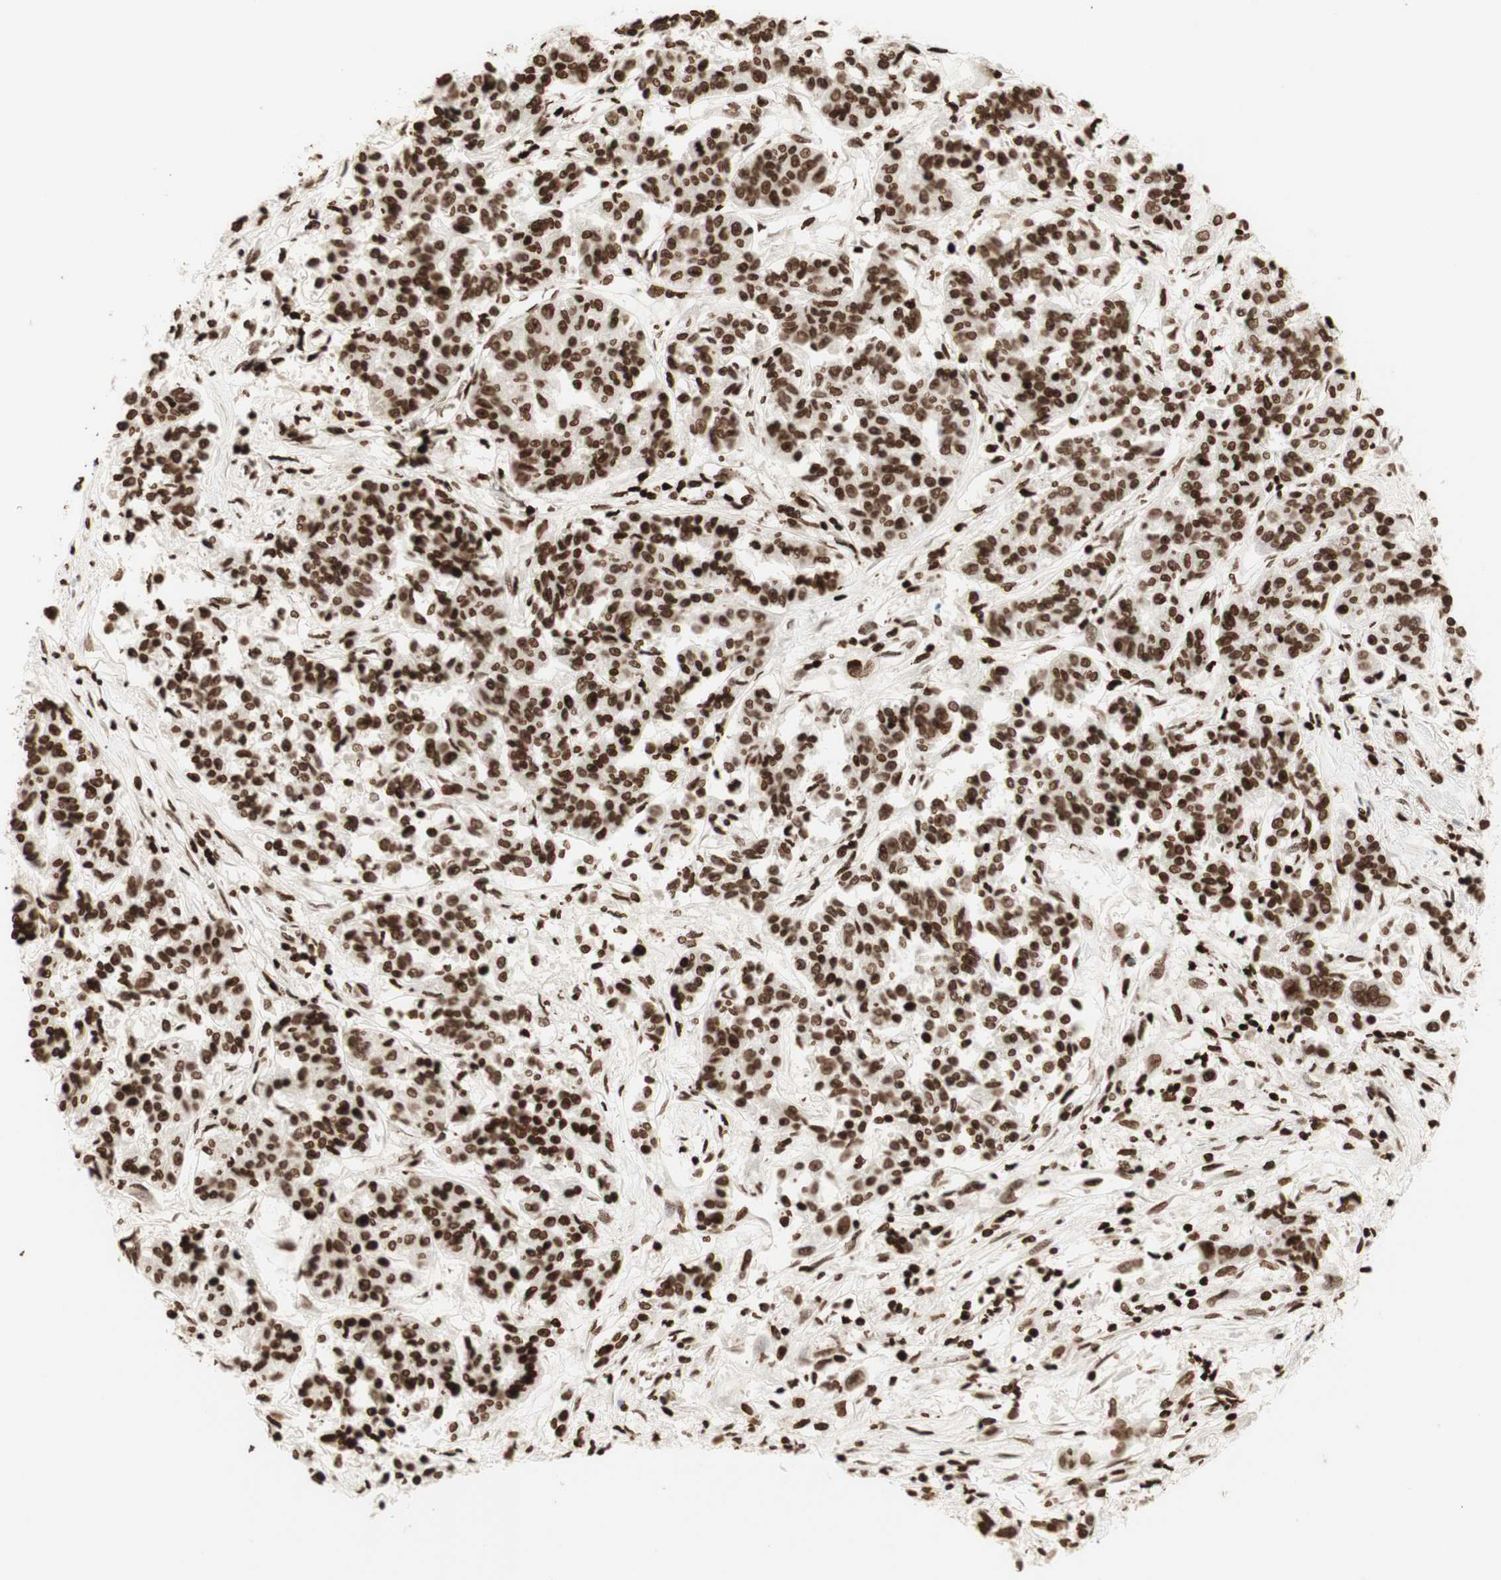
{"staining": {"intensity": "strong", "quantity": ">75%", "location": "nuclear"}, "tissue": "lung cancer", "cell_type": "Tumor cells", "image_type": "cancer", "snomed": [{"axis": "morphology", "description": "Adenocarcinoma, NOS"}, {"axis": "topography", "description": "Lung"}], "caption": "Strong nuclear protein positivity is appreciated in approximately >75% of tumor cells in lung cancer (adenocarcinoma). The protein of interest is shown in brown color, while the nuclei are stained blue.", "gene": "NCAPD2", "patient": {"sex": "male", "age": 84}}